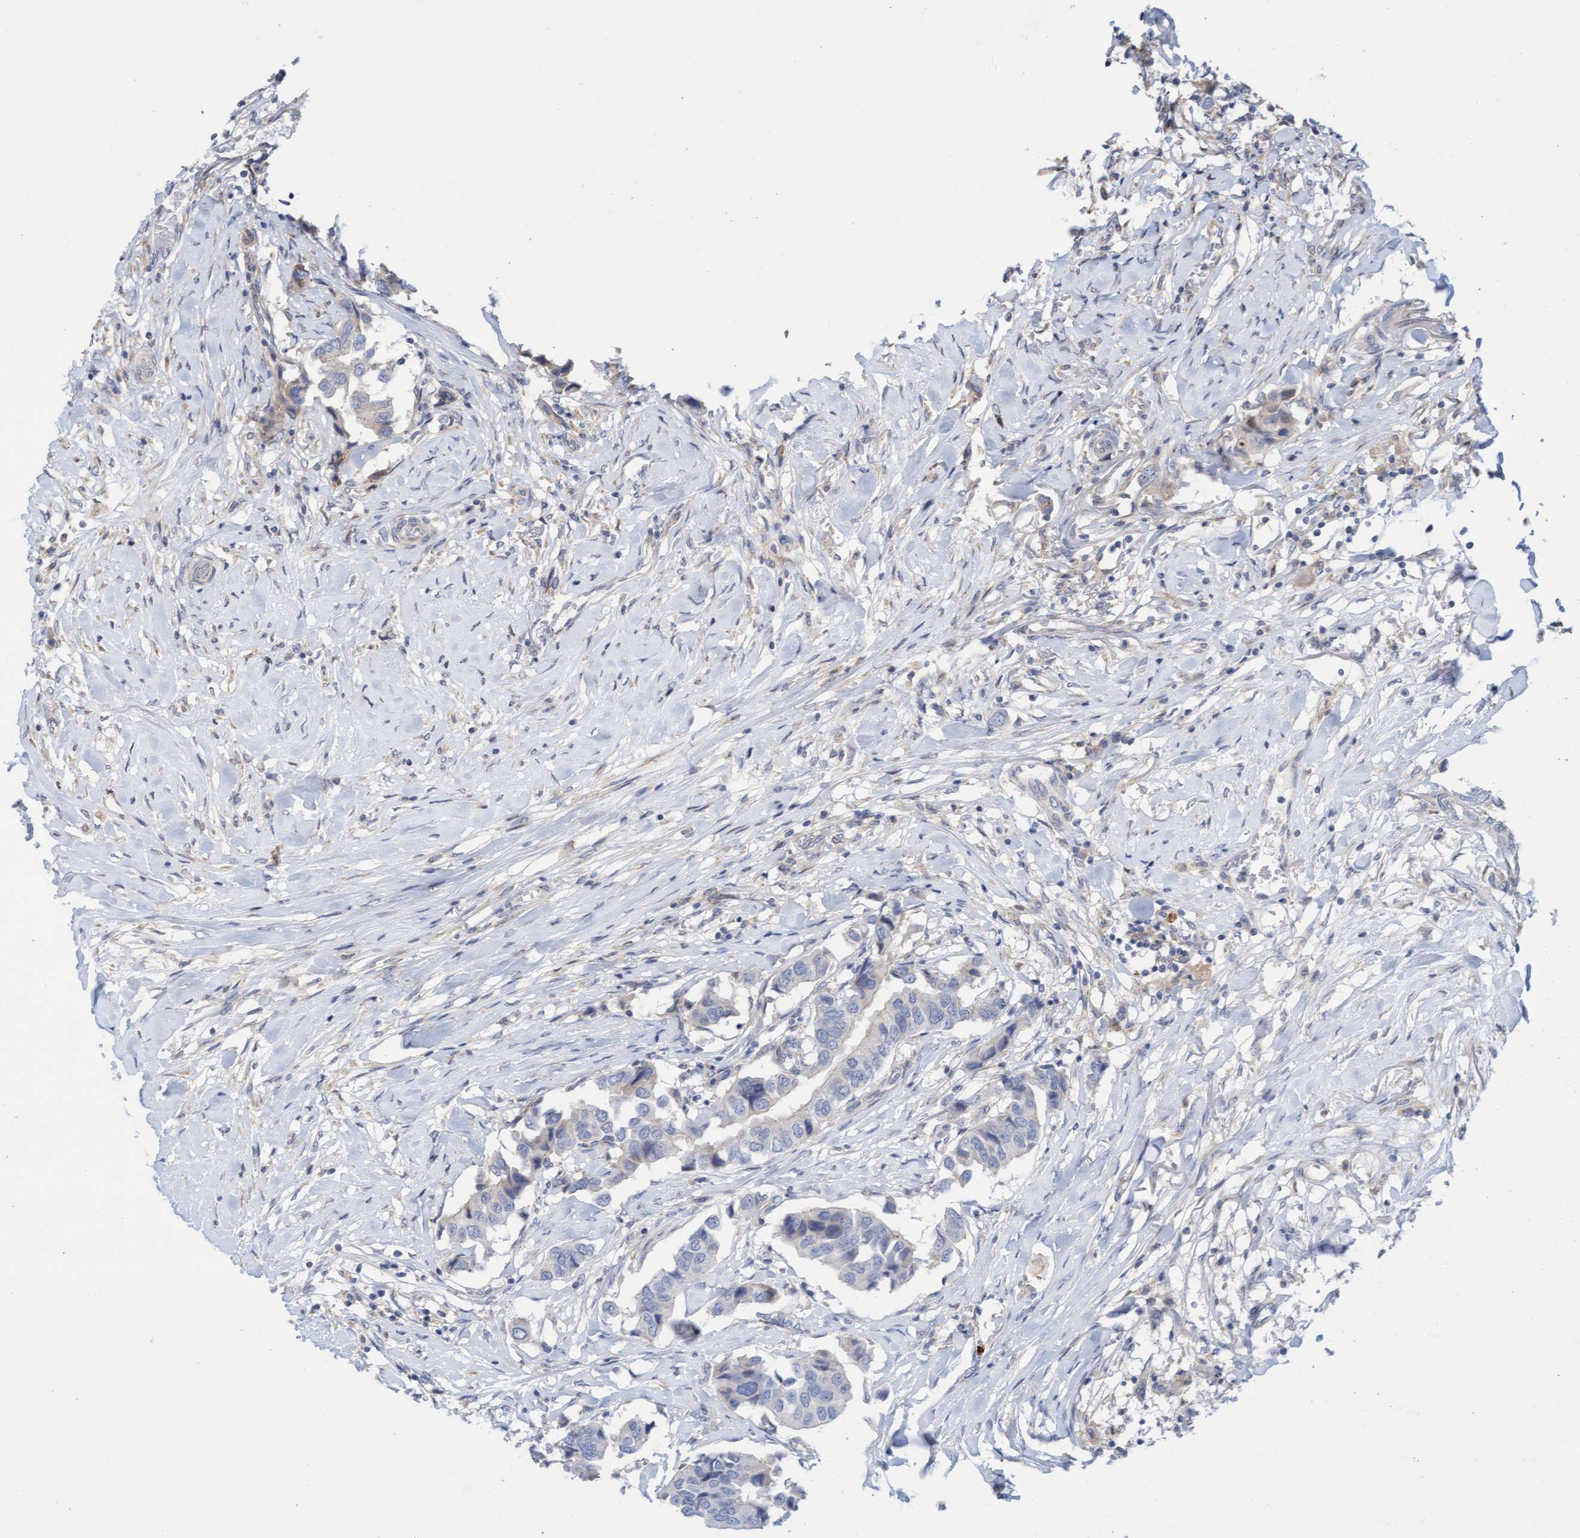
{"staining": {"intensity": "negative", "quantity": "none", "location": "none"}, "tissue": "breast cancer", "cell_type": "Tumor cells", "image_type": "cancer", "snomed": [{"axis": "morphology", "description": "Duct carcinoma"}, {"axis": "topography", "description": "Breast"}], "caption": "IHC micrograph of intraductal carcinoma (breast) stained for a protein (brown), which exhibits no expression in tumor cells.", "gene": "MMP8", "patient": {"sex": "female", "age": 80}}